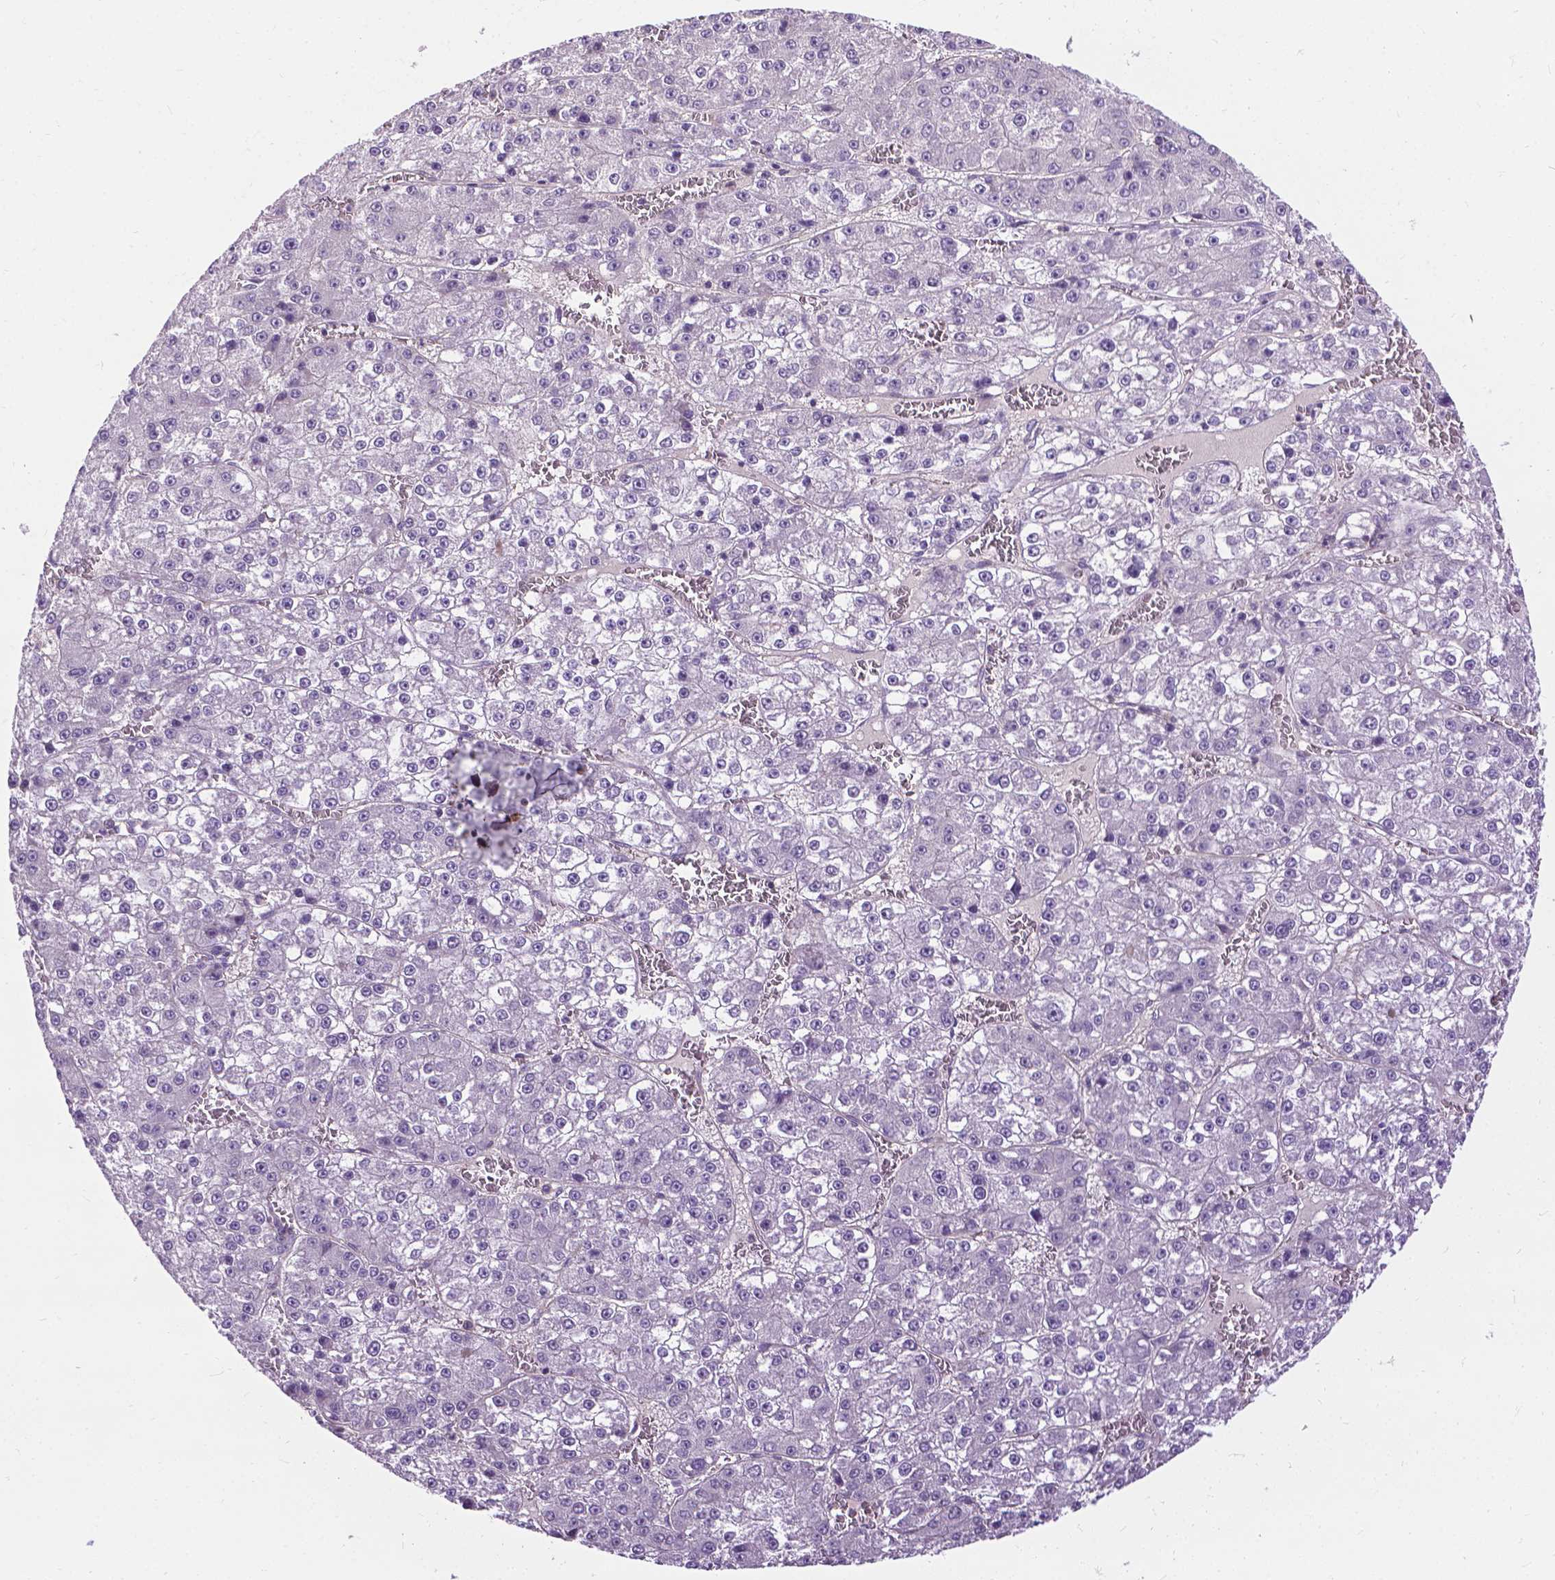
{"staining": {"intensity": "negative", "quantity": "none", "location": "none"}, "tissue": "liver cancer", "cell_type": "Tumor cells", "image_type": "cancer", "snomed": [{"axis": "morphology", "description": "Carcinoma, Hepatocellular, NOS"}, {"axis": "topography", "description": "Liver"}], "caption": "Immunohistochemistry (IHC) photomicrograph of neoplastic tissue: liver cancer (hepatocellular carcinoma) stained with DAB (3,3'-diaminobenzidine) reveals no significant protein expression in tumor cells.", "gene": "JAK3", "patient": {"sex": "female", "age": 73}}